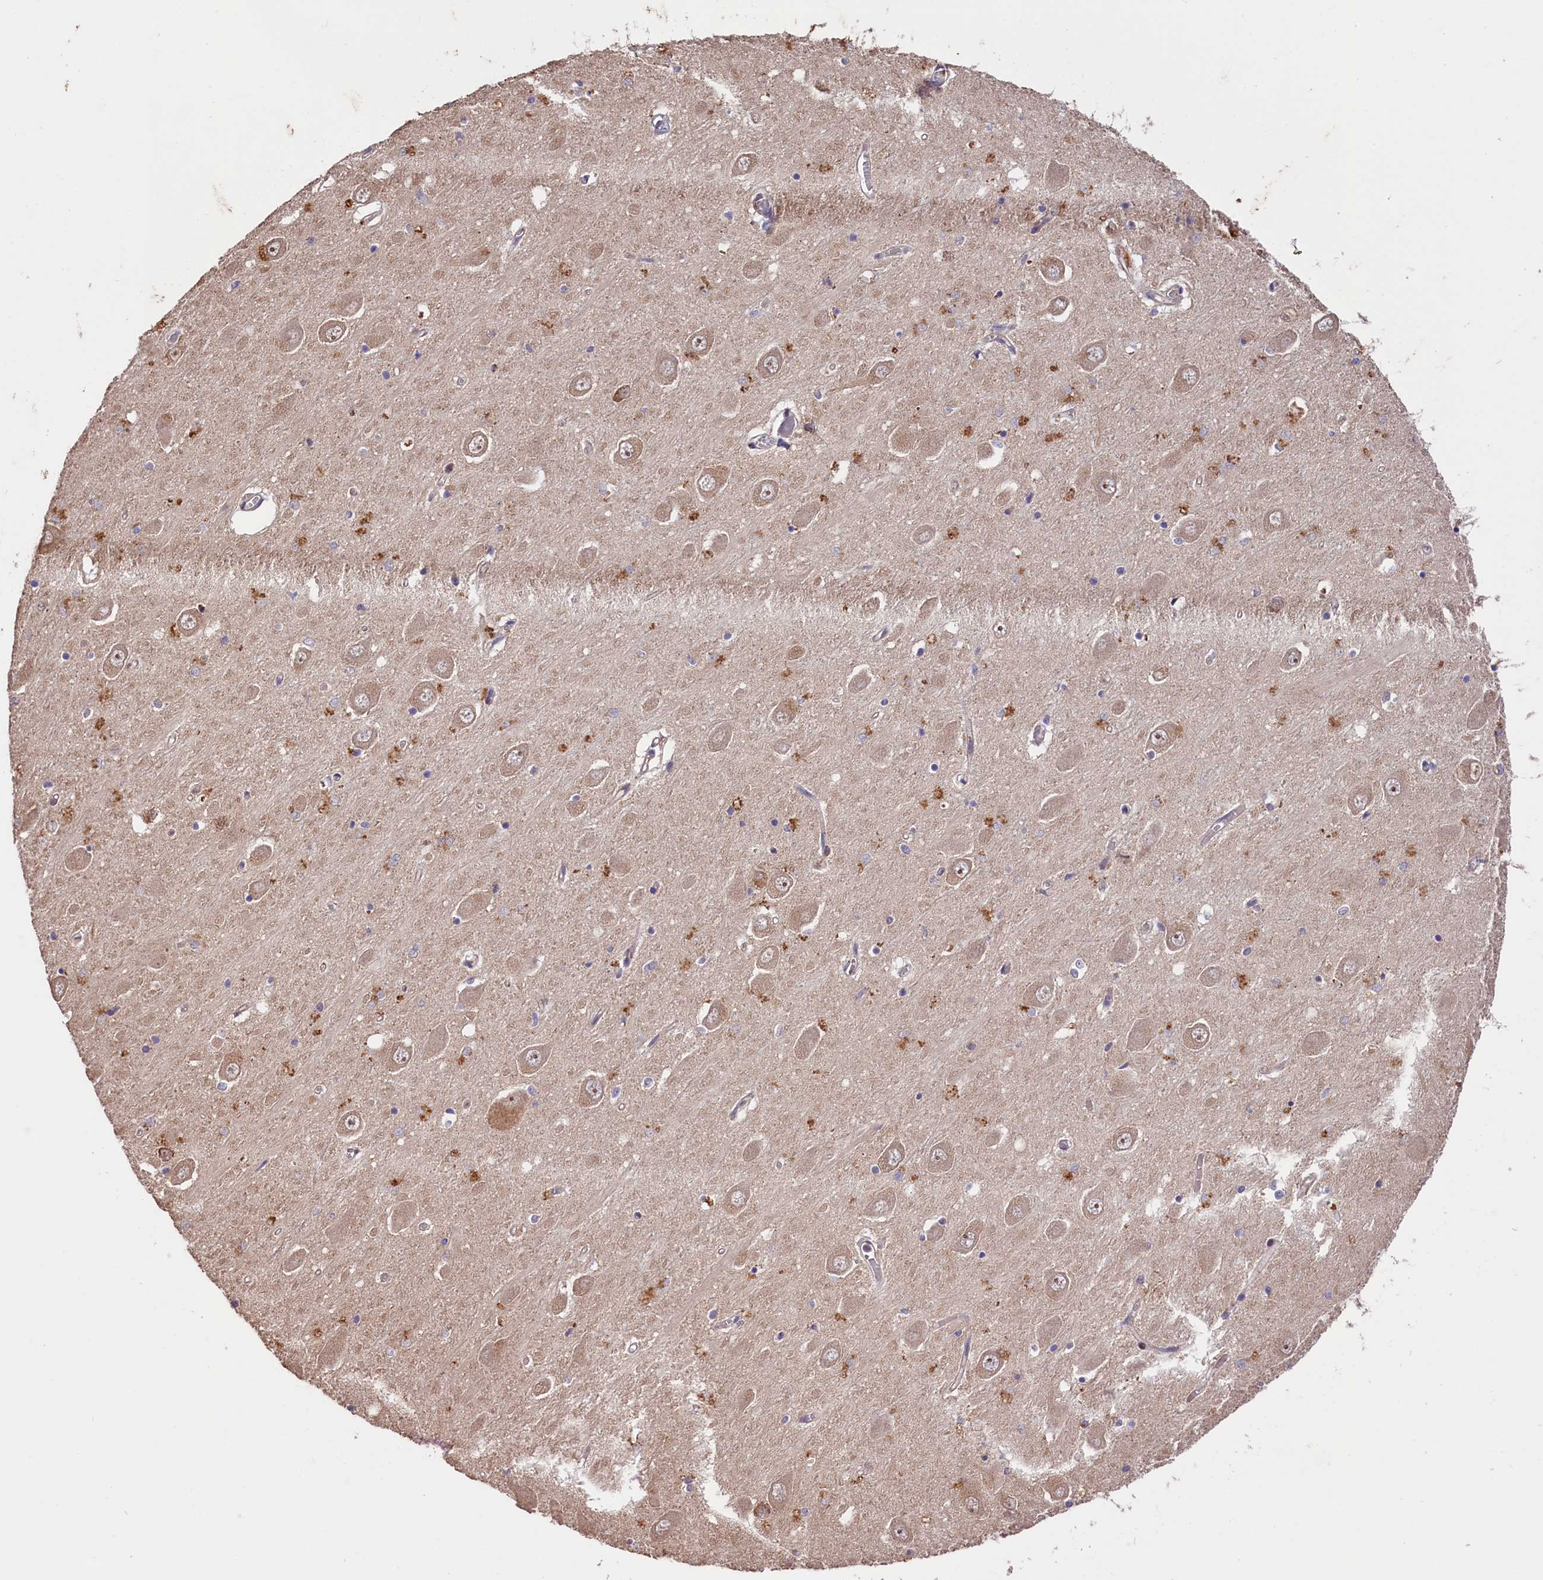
{"staining": {"intensity": "weak", "quantity": "<25%", "location": "cytoplasmic/membranous"}, "tissue": "hippocampus", "cell_type": "Glial cells", "image_type": "normal", "snomed": [{"axis": "morphology", "description": "Normal tissue, NOS"}, {"axis": "topography", "description": "Hippocampus"}], "caption": "This is an immunohistochemistry histopathology image of normal hippocampus. There is no staining in glial cells.", "gene": "DNAJB9", "patient": {"sex": "male", "age": 70}}